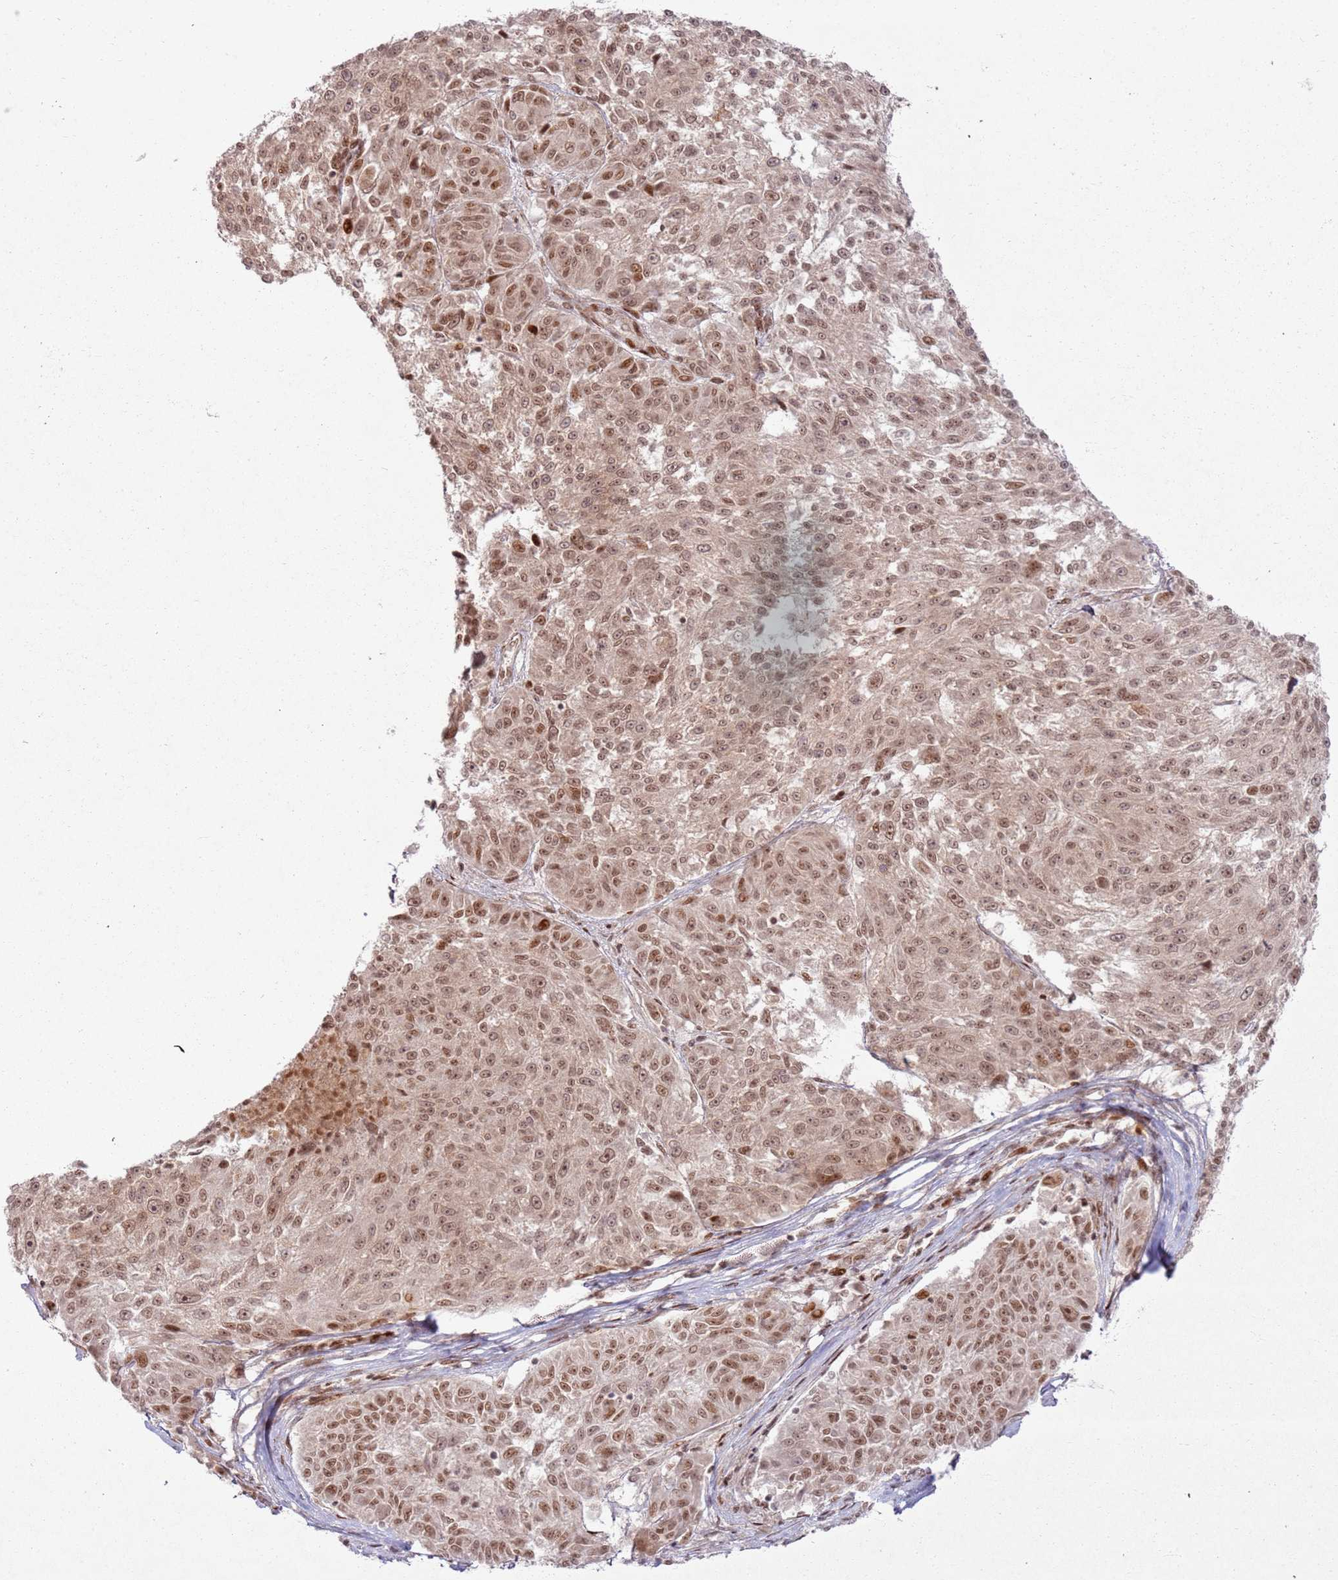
{"staining": {"intensity": "moderate", "quantity": ">75%", "location": "nuclear"}, "tissue": "melanoma", "cell_type": "Tumor cells", "image_type": "cancer", "snomed": [{"axis": "morphology", "description": "Malignant melanoma, NOS"}, {"axis": "topography", "description": "Skin"}], "caption": "Moderate nuclear staining is appreciated in about >75% of tumor cells in melanoma.", "gene": "KLHL36", "patient": {"sex": "male", "age": 53}}